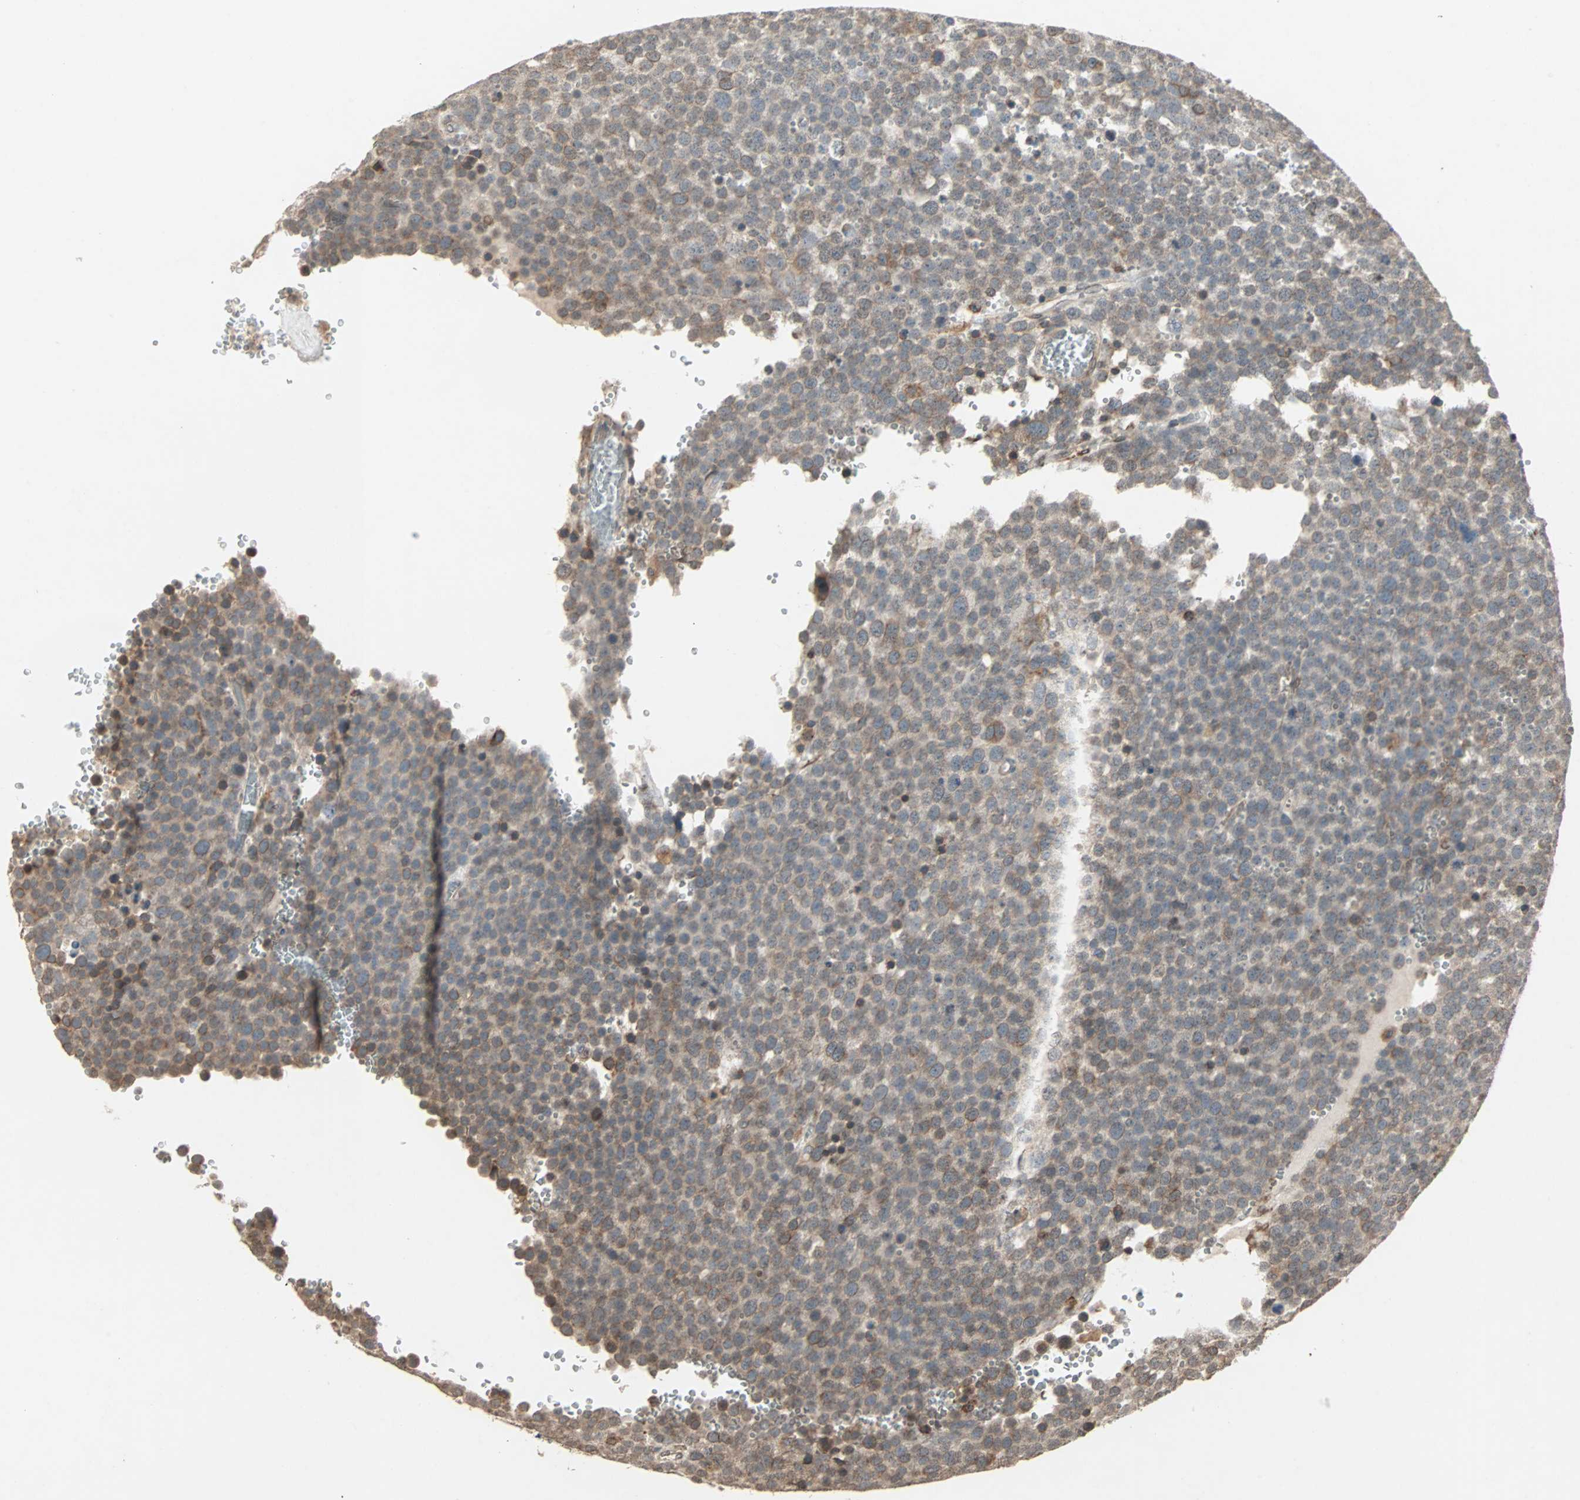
{"staining": {"intensity": "weak", "quantity": "25%-75%", "location": "cytoplasmic/membranous"}, "tissue": "testis cancer", "cell_type": "Tumor cells", "image_type": "cancer", "snomed": [{"axis": "morphology", "description": "Seminoma, NOS"}, {"axis": "topography", "description": "Testis"}], "caption": "This histopathology image shows immunohistochemistry (IHC) staining of human testis cancer (seminoma), with low weak cytoplasmic/membranous staining in approximately 25%-75% of tumor cells.", "gene": "TRPV4", "patient": {"sex": "male", "age": 71}}